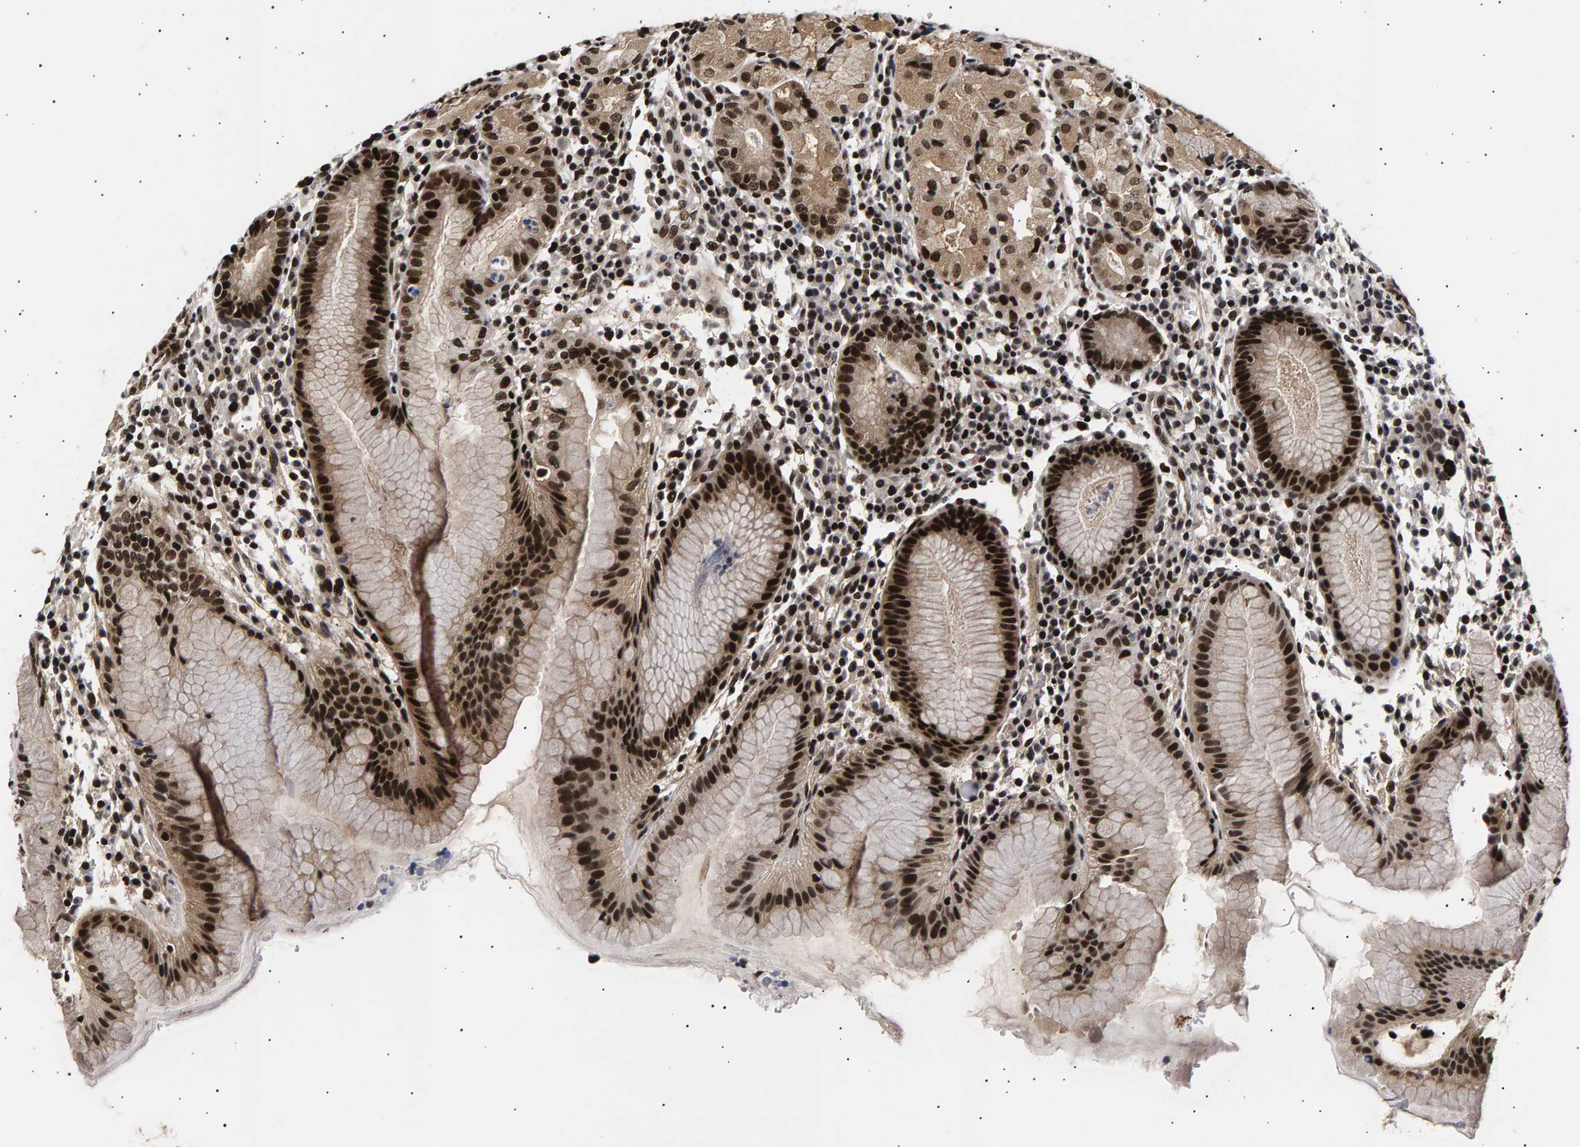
{"staining": {"intensity": "strong", "quantity": ">75%", "location": "cytoplasmic/membranous,nuclear"}, "tissue": "stomach", "cell_type": "Glandular cells", "image_type": "normal", "snomed": [{"axis": "morphology", "description": "Normal tissue, NOS"}, {"axis": "topography", "description": "Stomach"}, {"axis": "topography", "description": "Stomach, lower"}], "caption": "Brown immunohistochemical staining in unremarkable stomach displays strong cytoplasmic/membranous,nuclear staining in approximately >75% of glandular cells.", "gene": "ANKRD40", "patient": {"sex": "female", "age": 75}}